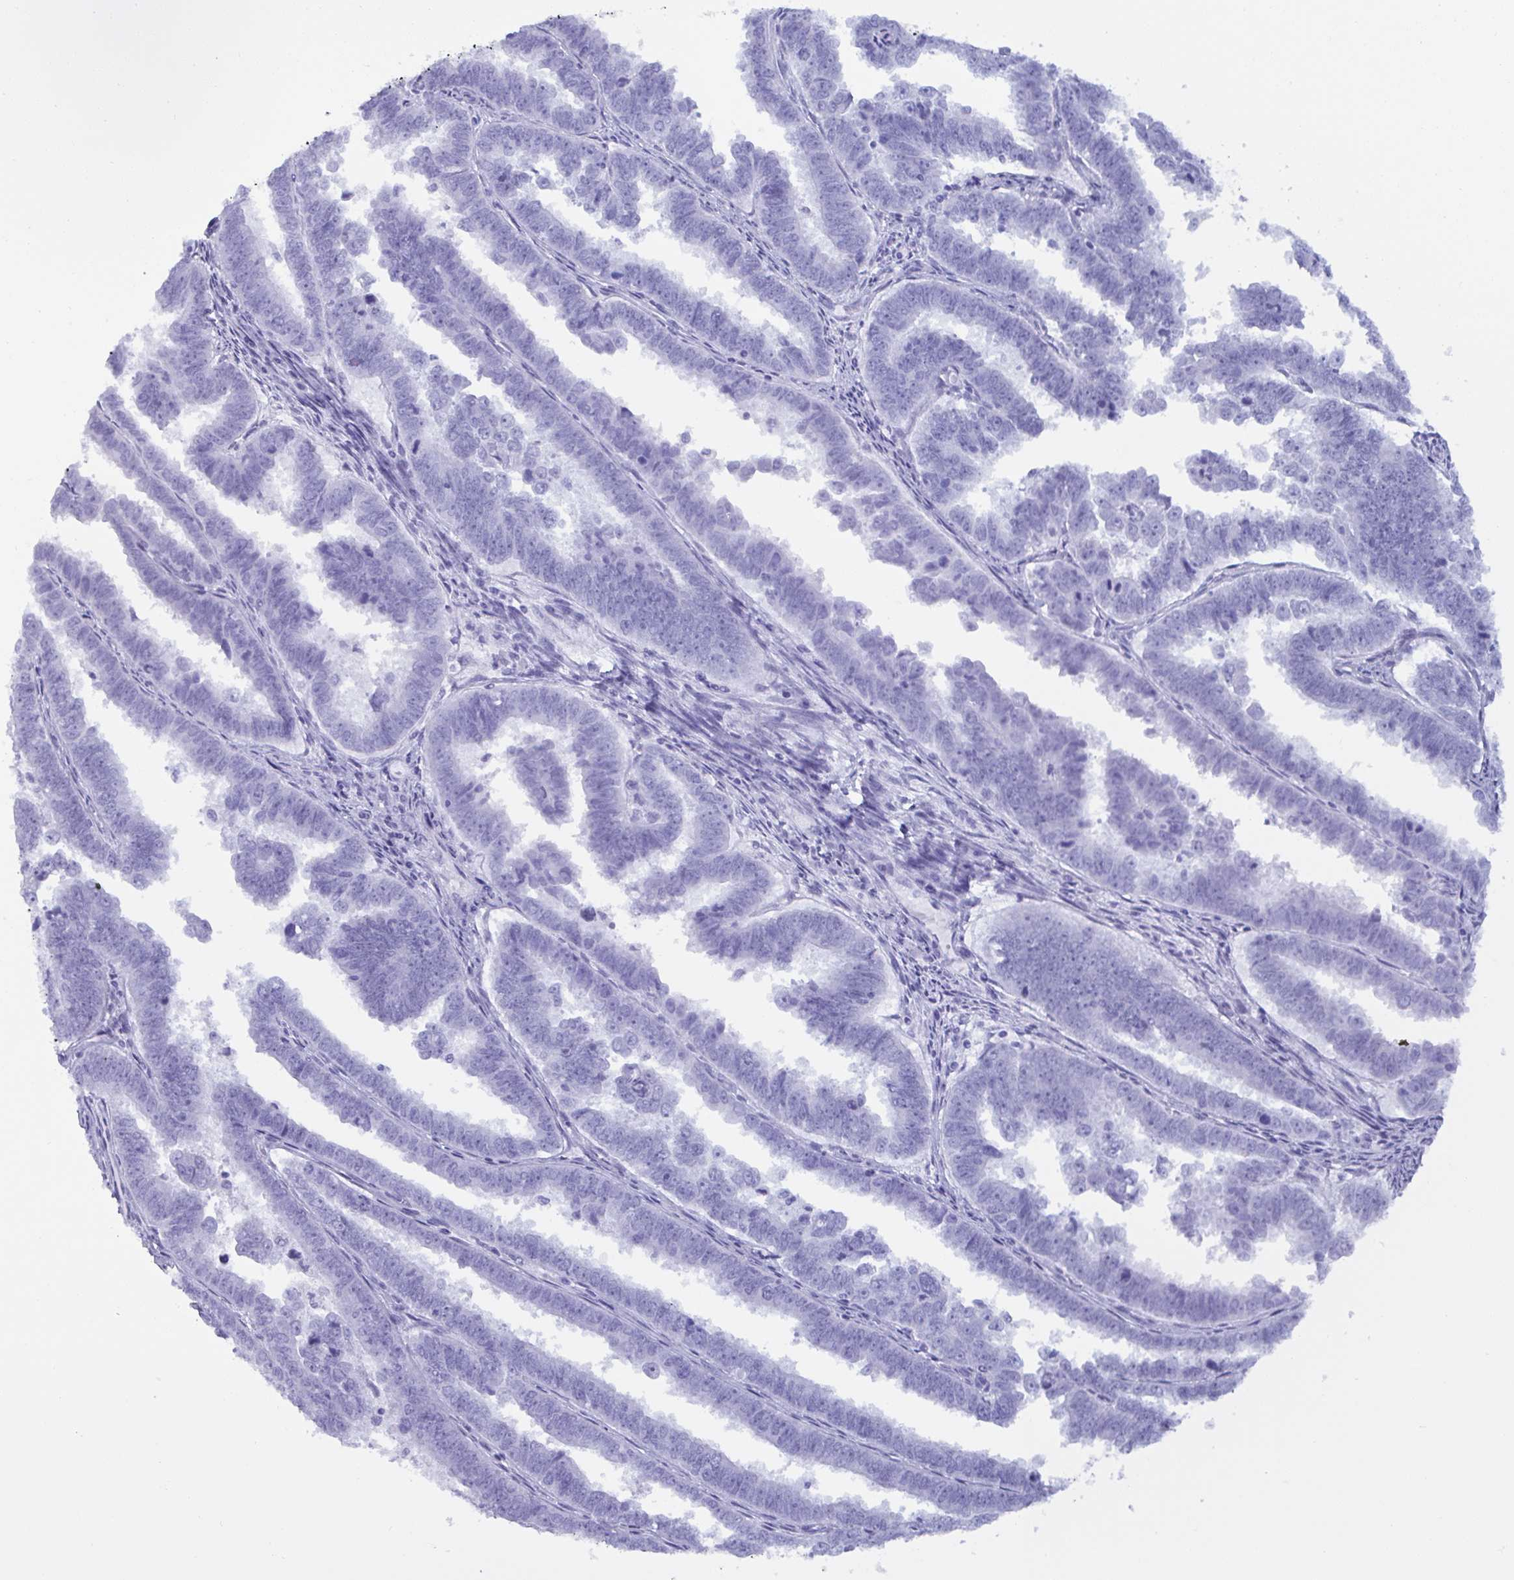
{"staining": {"intensity": "negative", "quantity": "none", "location": "none"}, "tissue": "endometrial cancer", "cell_type": "Tumor cells", "image_type": "cancer", "snomed": [{"axis": "morphology", "description": "Adenocarcinoma, NOS"}, {"axis": "topography", "description": "Endometrium"}], "caption": "Immunohistochemical staining of human endometrial adenocarcinoma exhibits no significant positivity in tumor cells.", "gene": "MRGPRG", "patient": {"sex": "female", "age": 75}}